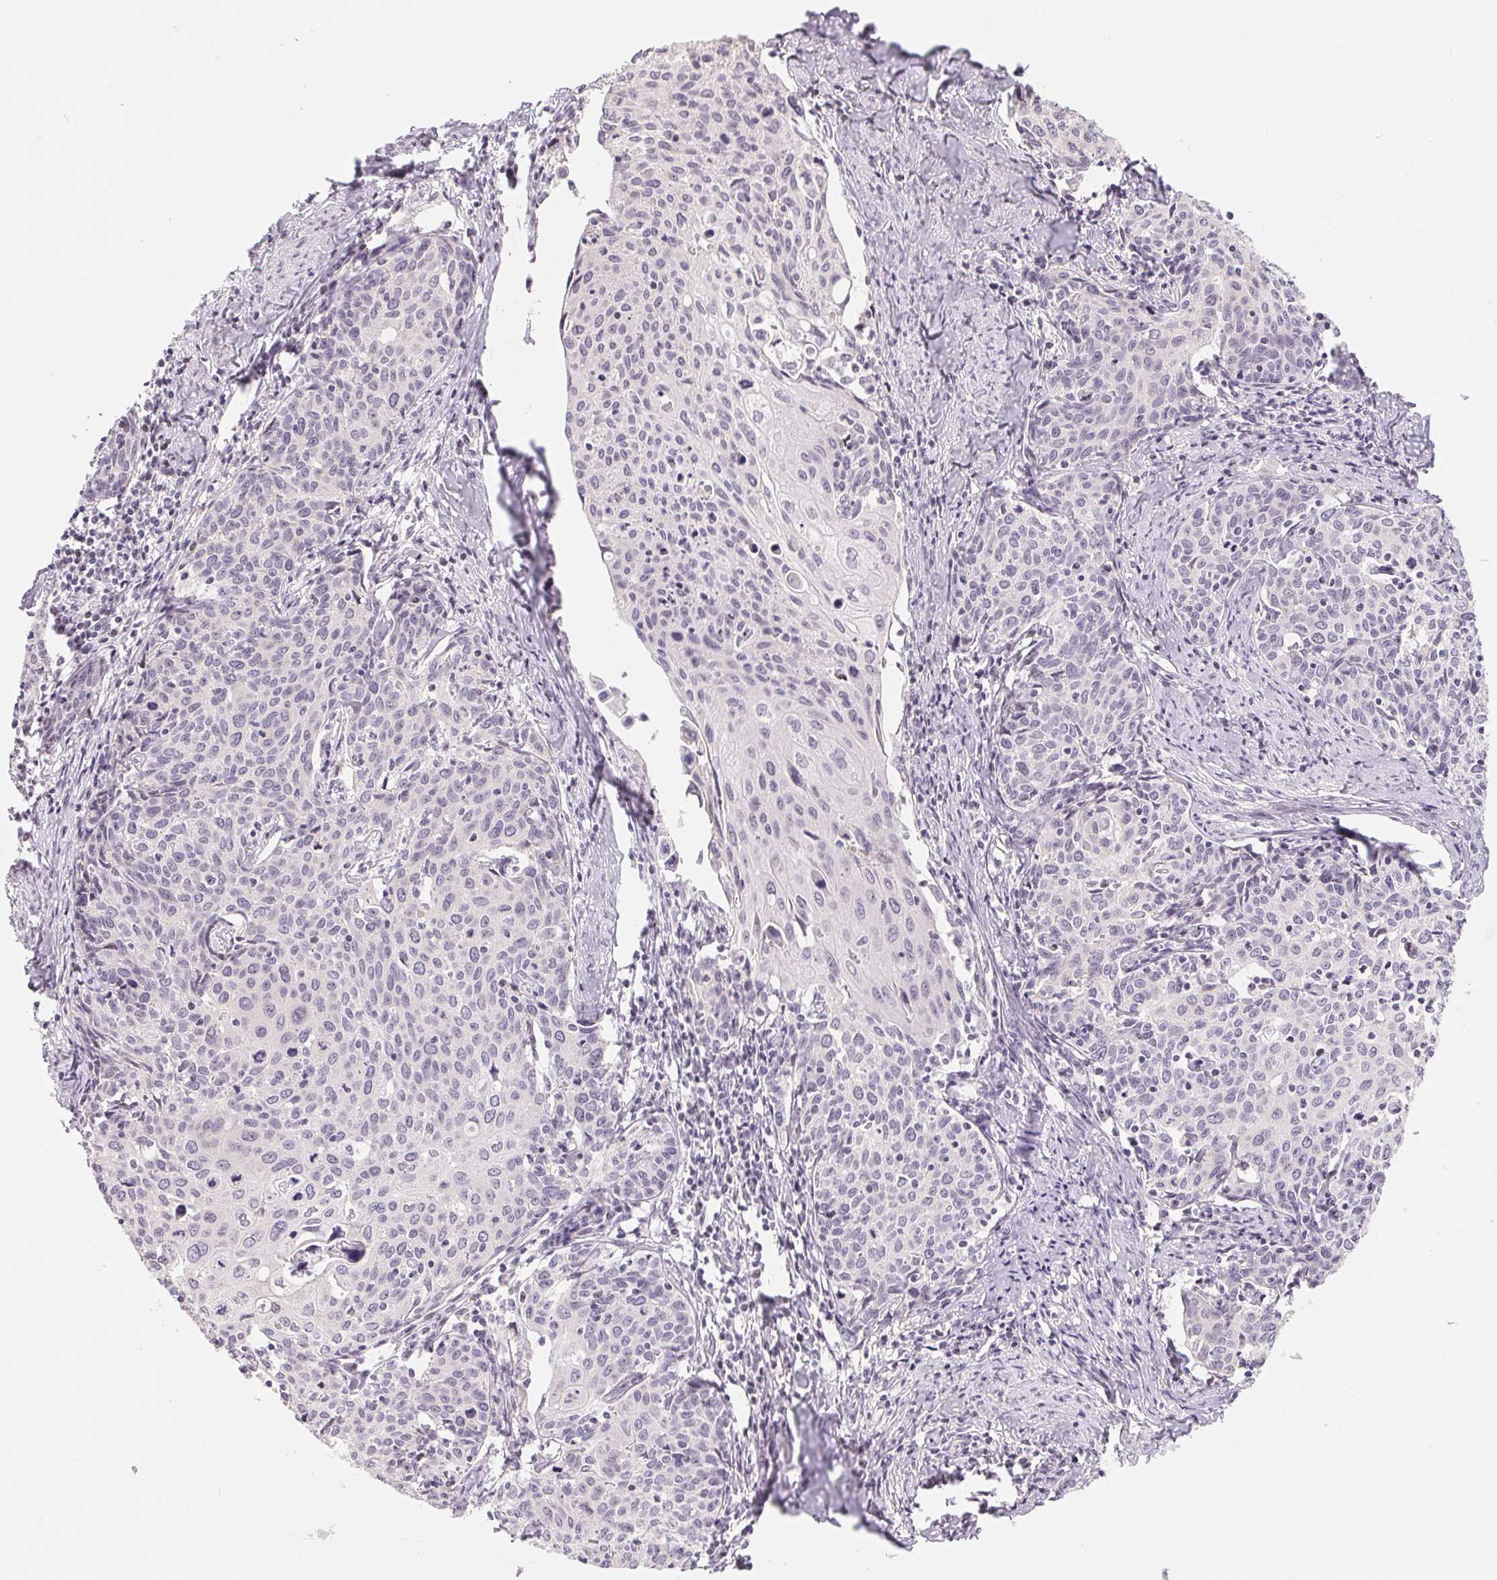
{"staining": {"intensity": "negative", "quantity": "none", "location": "none"}, "tissue": "cervical cancer", "cell_type": "Tumor cells", "image_type": "cancer", "snomed": [{"axis": "morphology", "description": "Squamous cell carcinoma, NOS"}, {"axis": "topography", "description": "Cervix"}], "caption": "Immunohistochemical staining of squamous cell carcinoma (cervical) demonstrates no significant positivity in tumor cells. Brightfield microscopy of immunohistochemistry stained with DAB (3,3'-diaminobenzidine) (brown) and hematoxylin (blue), captured at high magnification.", "gene": "LCA5L", "patient": {"sex": "female", "age": 62}}